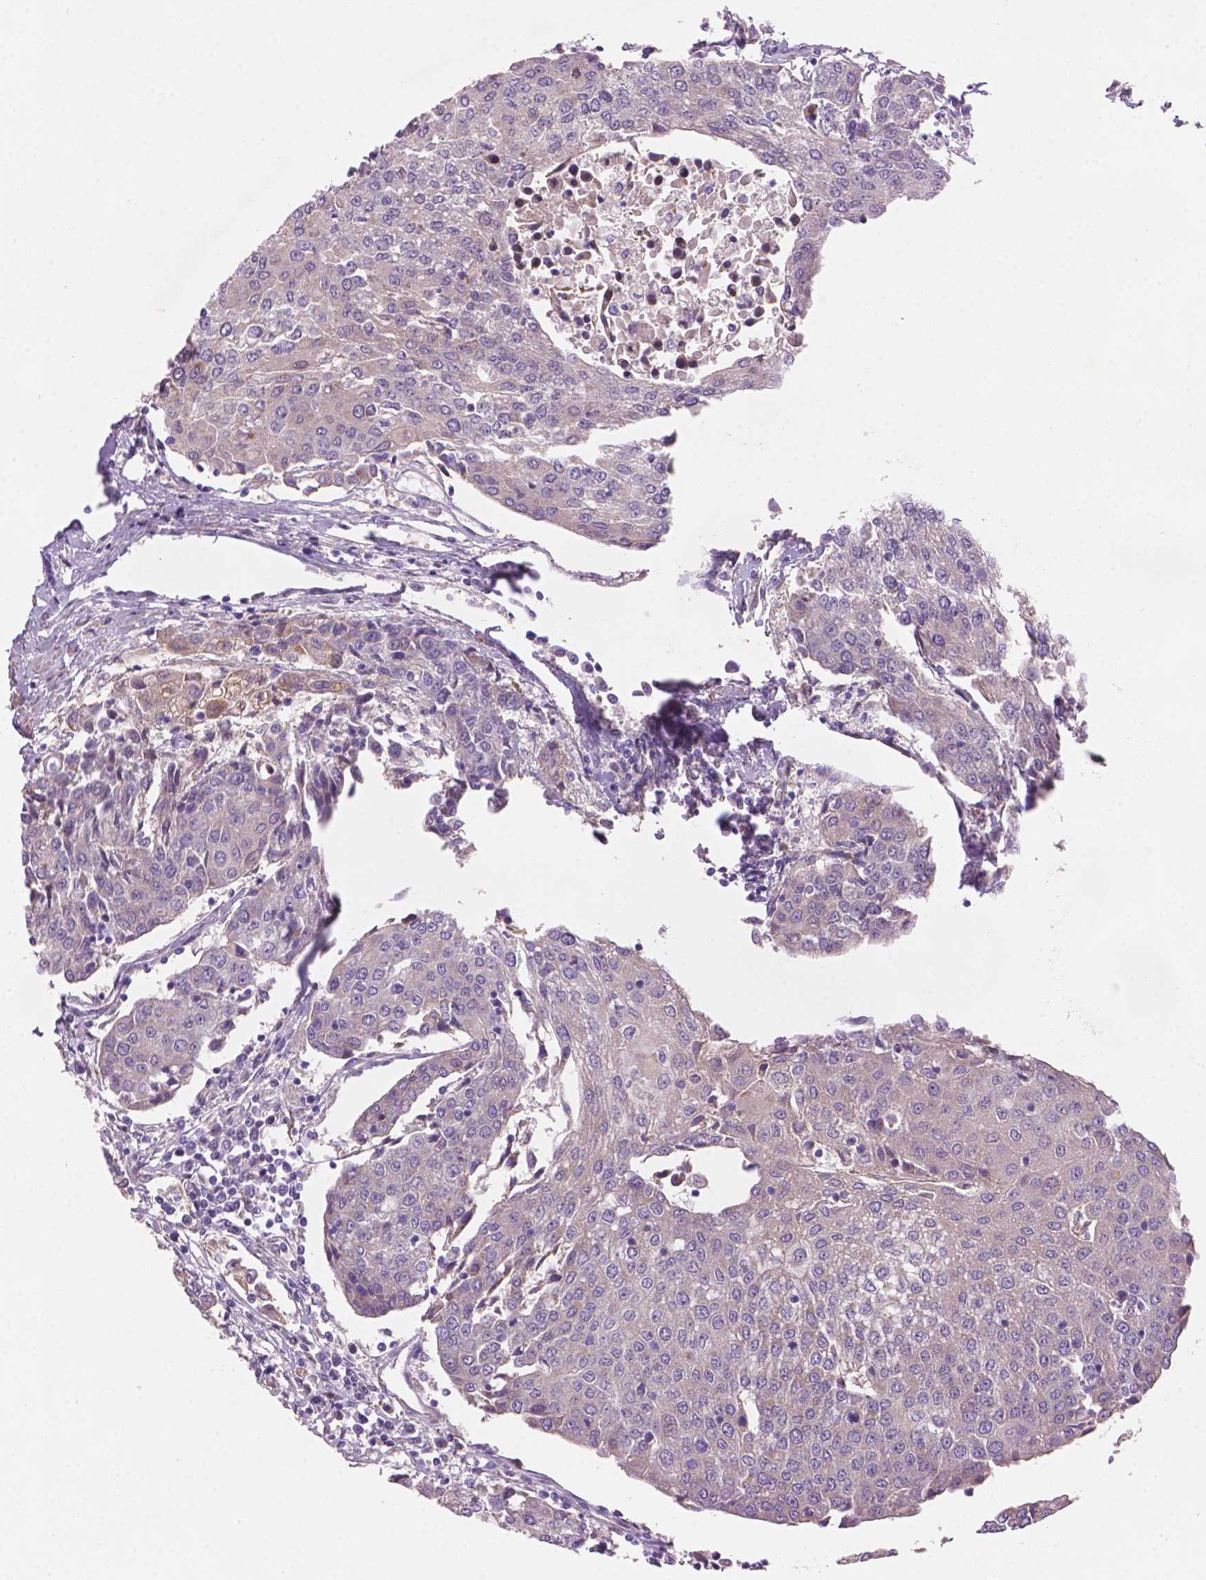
{"staining": {"intensity": "negative", "quantity": "none", "location": "none"}, "tissue": "urothelial cancer", "cell_type": "Tumor cells", "image_type": "cancer", "snomed": [{"axis": "morphology", "description": "Urothelial carcinoma, High grade"}, {"axis": "topography", "description": "Urinary bladder"}], "caption": "Human urothelial cancer stained for a protein using immunohistochemistry displays no expression in tumor cells.", "gene": "AMMECR1", "patient": {"sex": "female", "age": 85}}